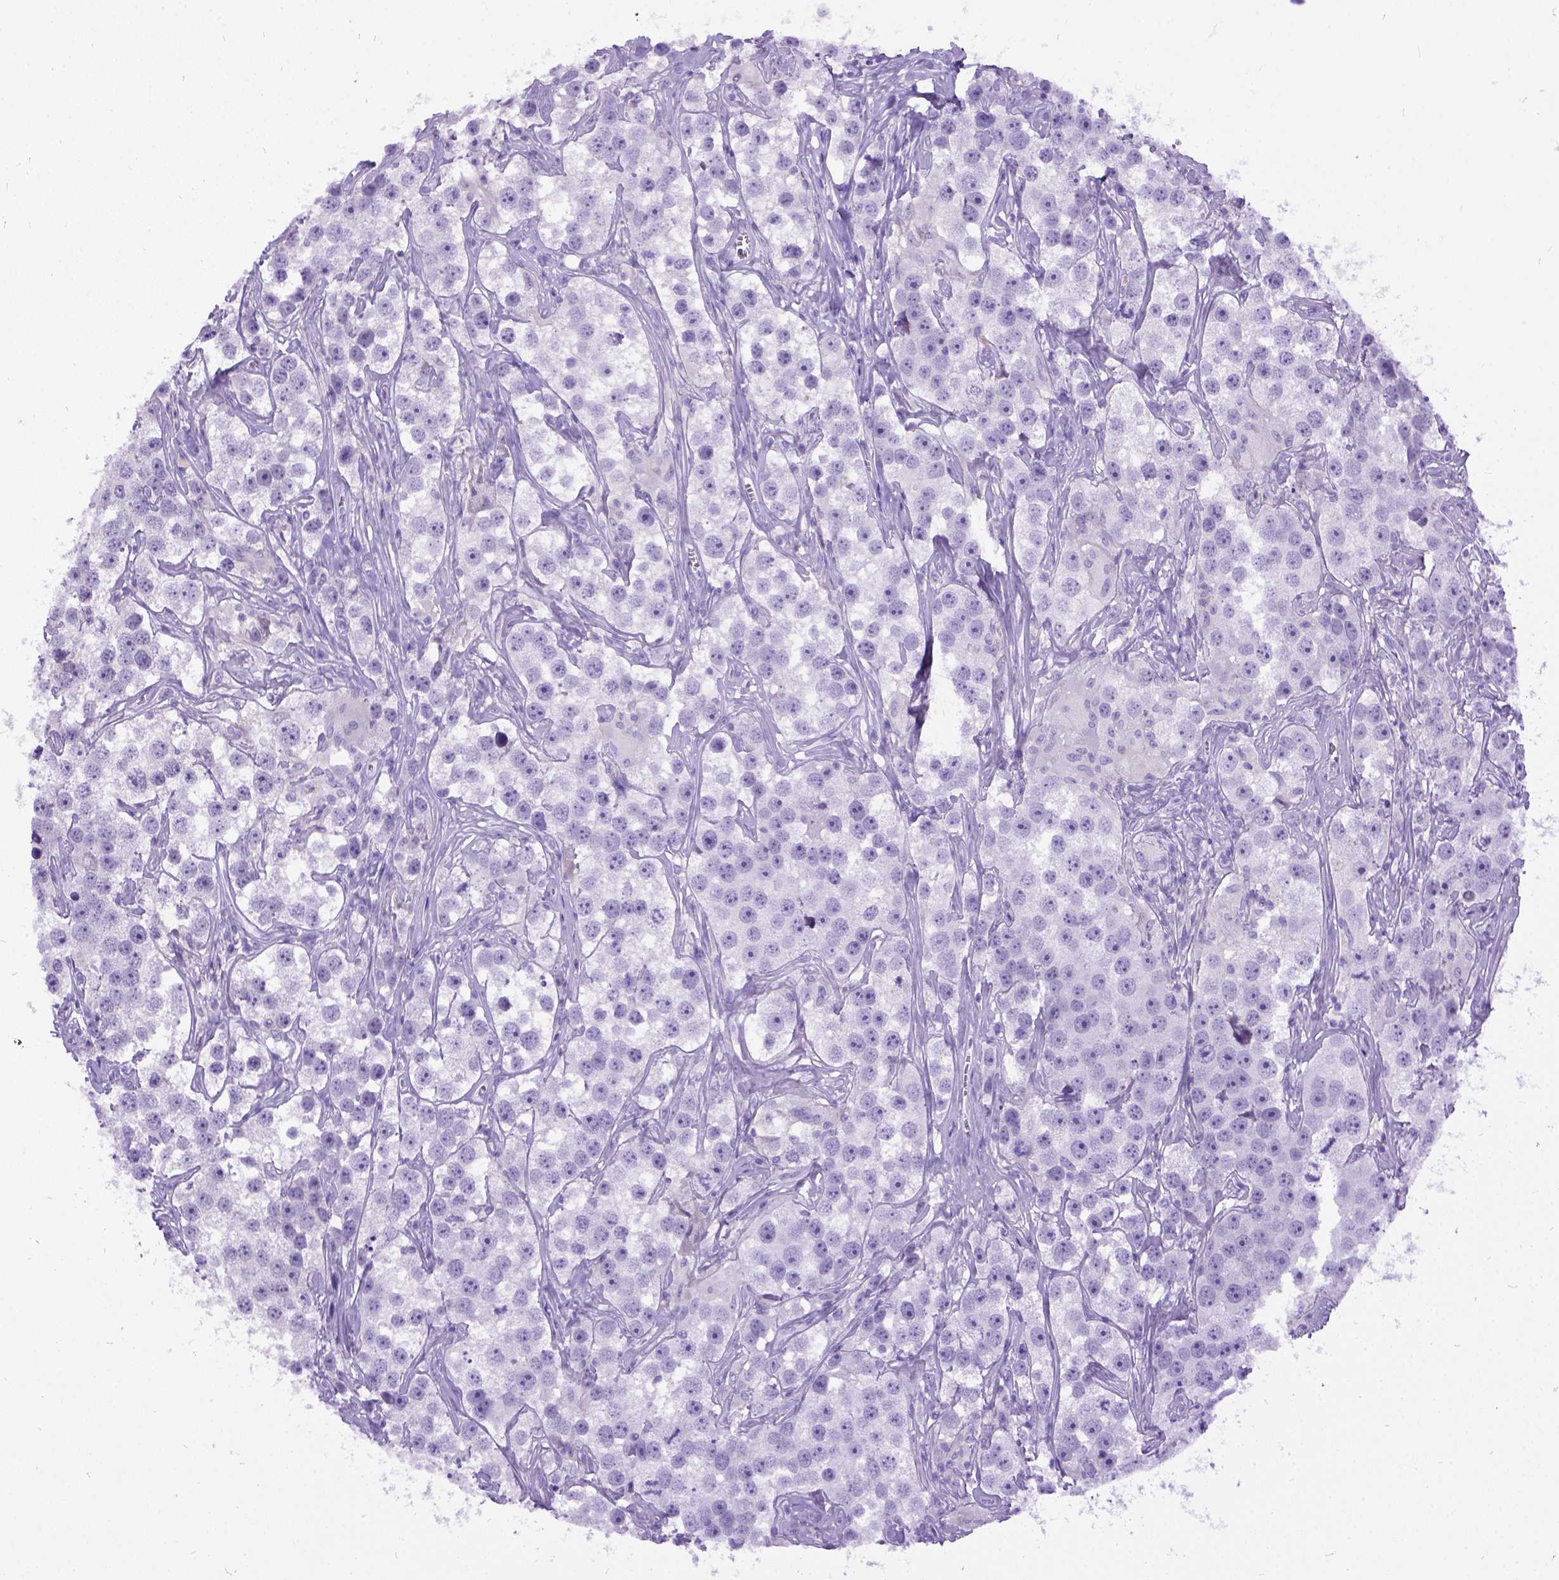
{"staining": {"intensity": "negative", "quantity": "none", "location": "none"}, "tissue": "testis cancer", "cell_type": "Tumor cells", "image_type": "cancer", "snomed": [{"axis": "morphology", "description": "Seminoma, NOS"}, {"axis": "topography", "description": "Testis"}], "caption": "An IHC micrograph of testis seminoma is shown. There is no staining in tumor cells of testis seminoma.", "gene": "PRG2", "patient": {"sex": "male", "age": 49}}